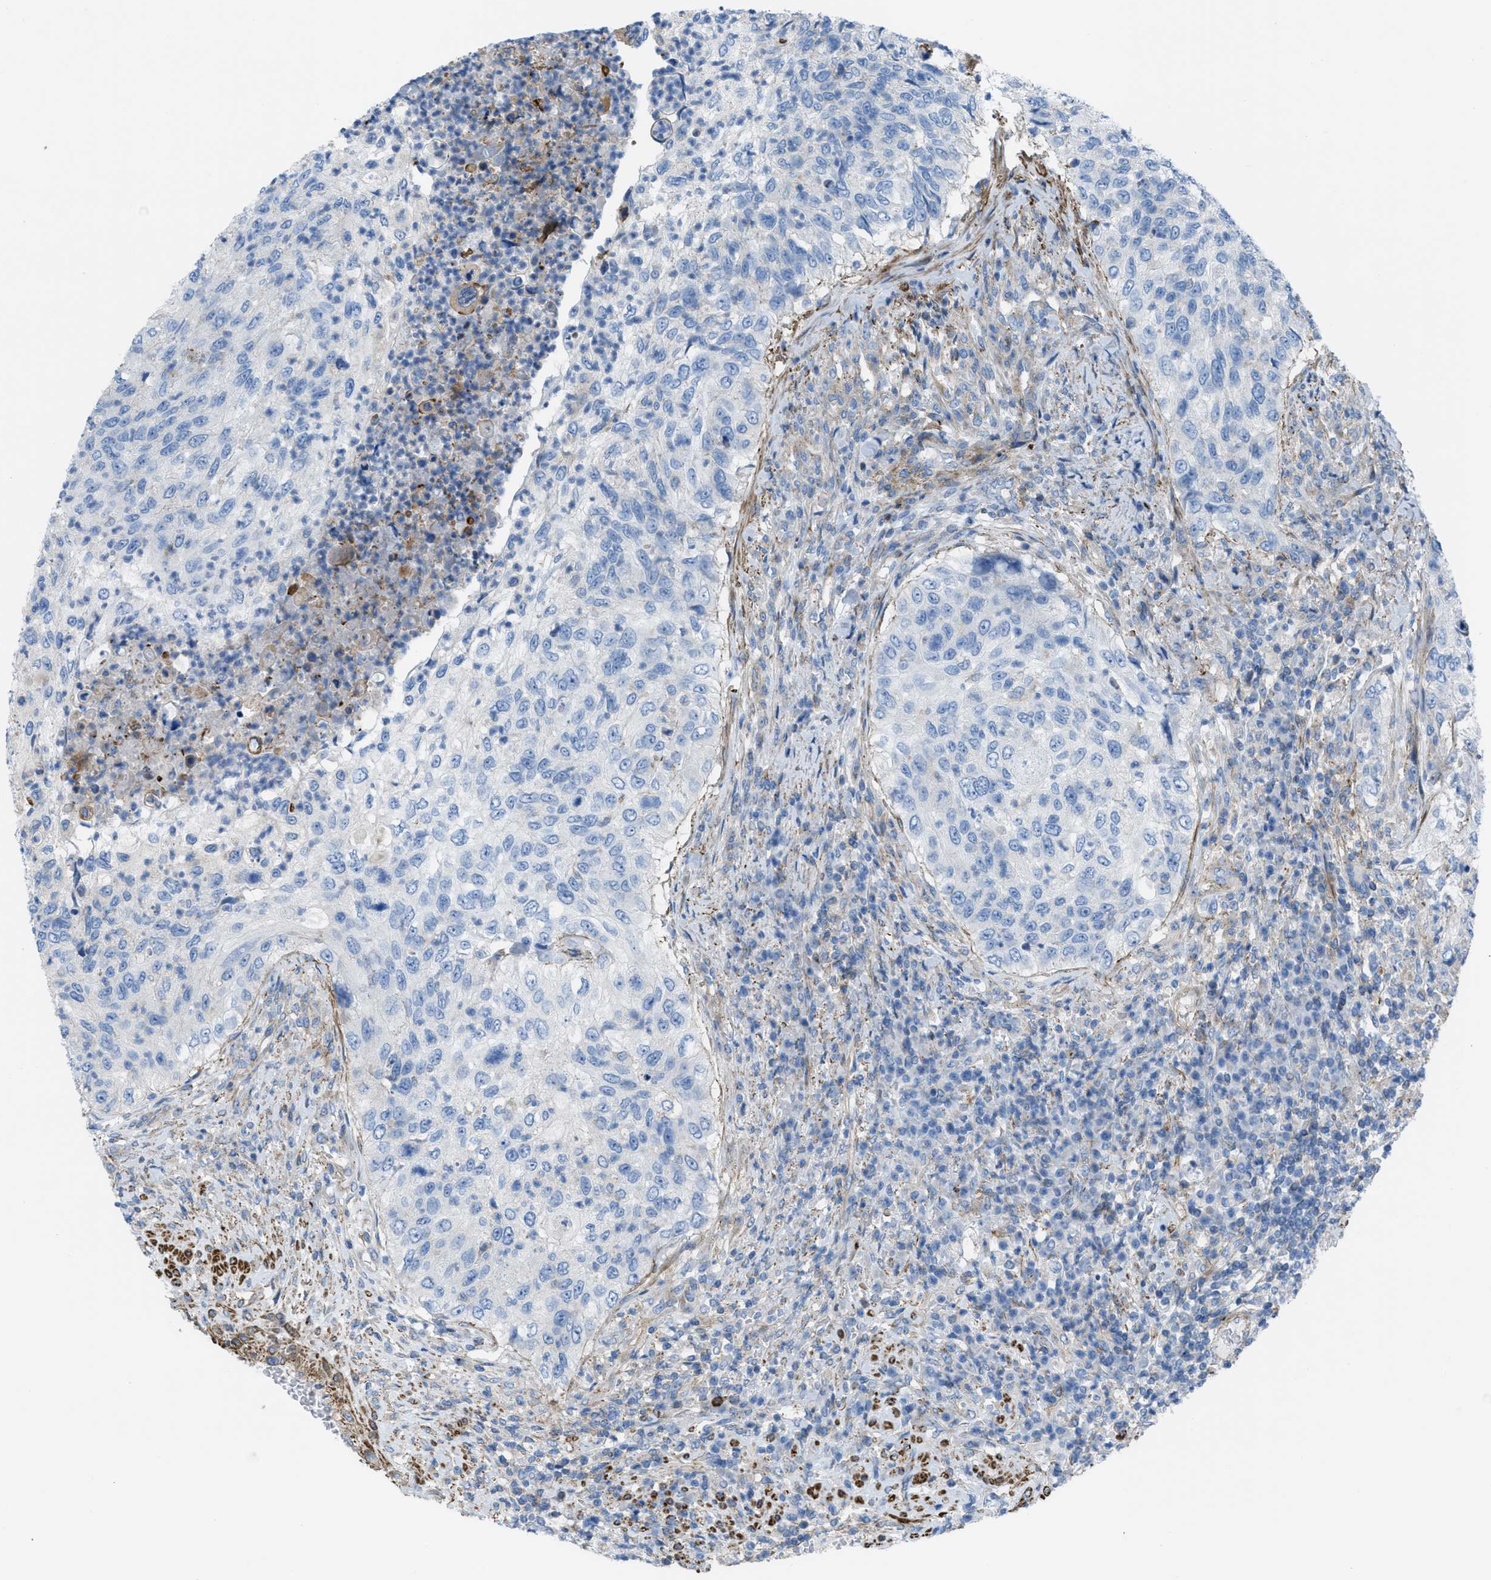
{"staining": {"intensity": "negative", "quantity": "none", "location": "none"}, "tissue": "urothelial cancer", "cell_type": "Tumor cells", "image_type": "cancer", "snomed": [{"axis": "morphology", "description": "Urothelial carcinoma, High grade"}, {"axis": "topography", "description": "Urinary bladder"}], "caption": "Tumor cells are negative for brown protein staining in urothelial cancer. The staining is performed using DAB (3,3'-diaminobenzidine) brown chromogen with nuclei counter-stained in using hematoxylin.", "gene": "KCNH7", "patient": {"sex": "female", "age": 60}}